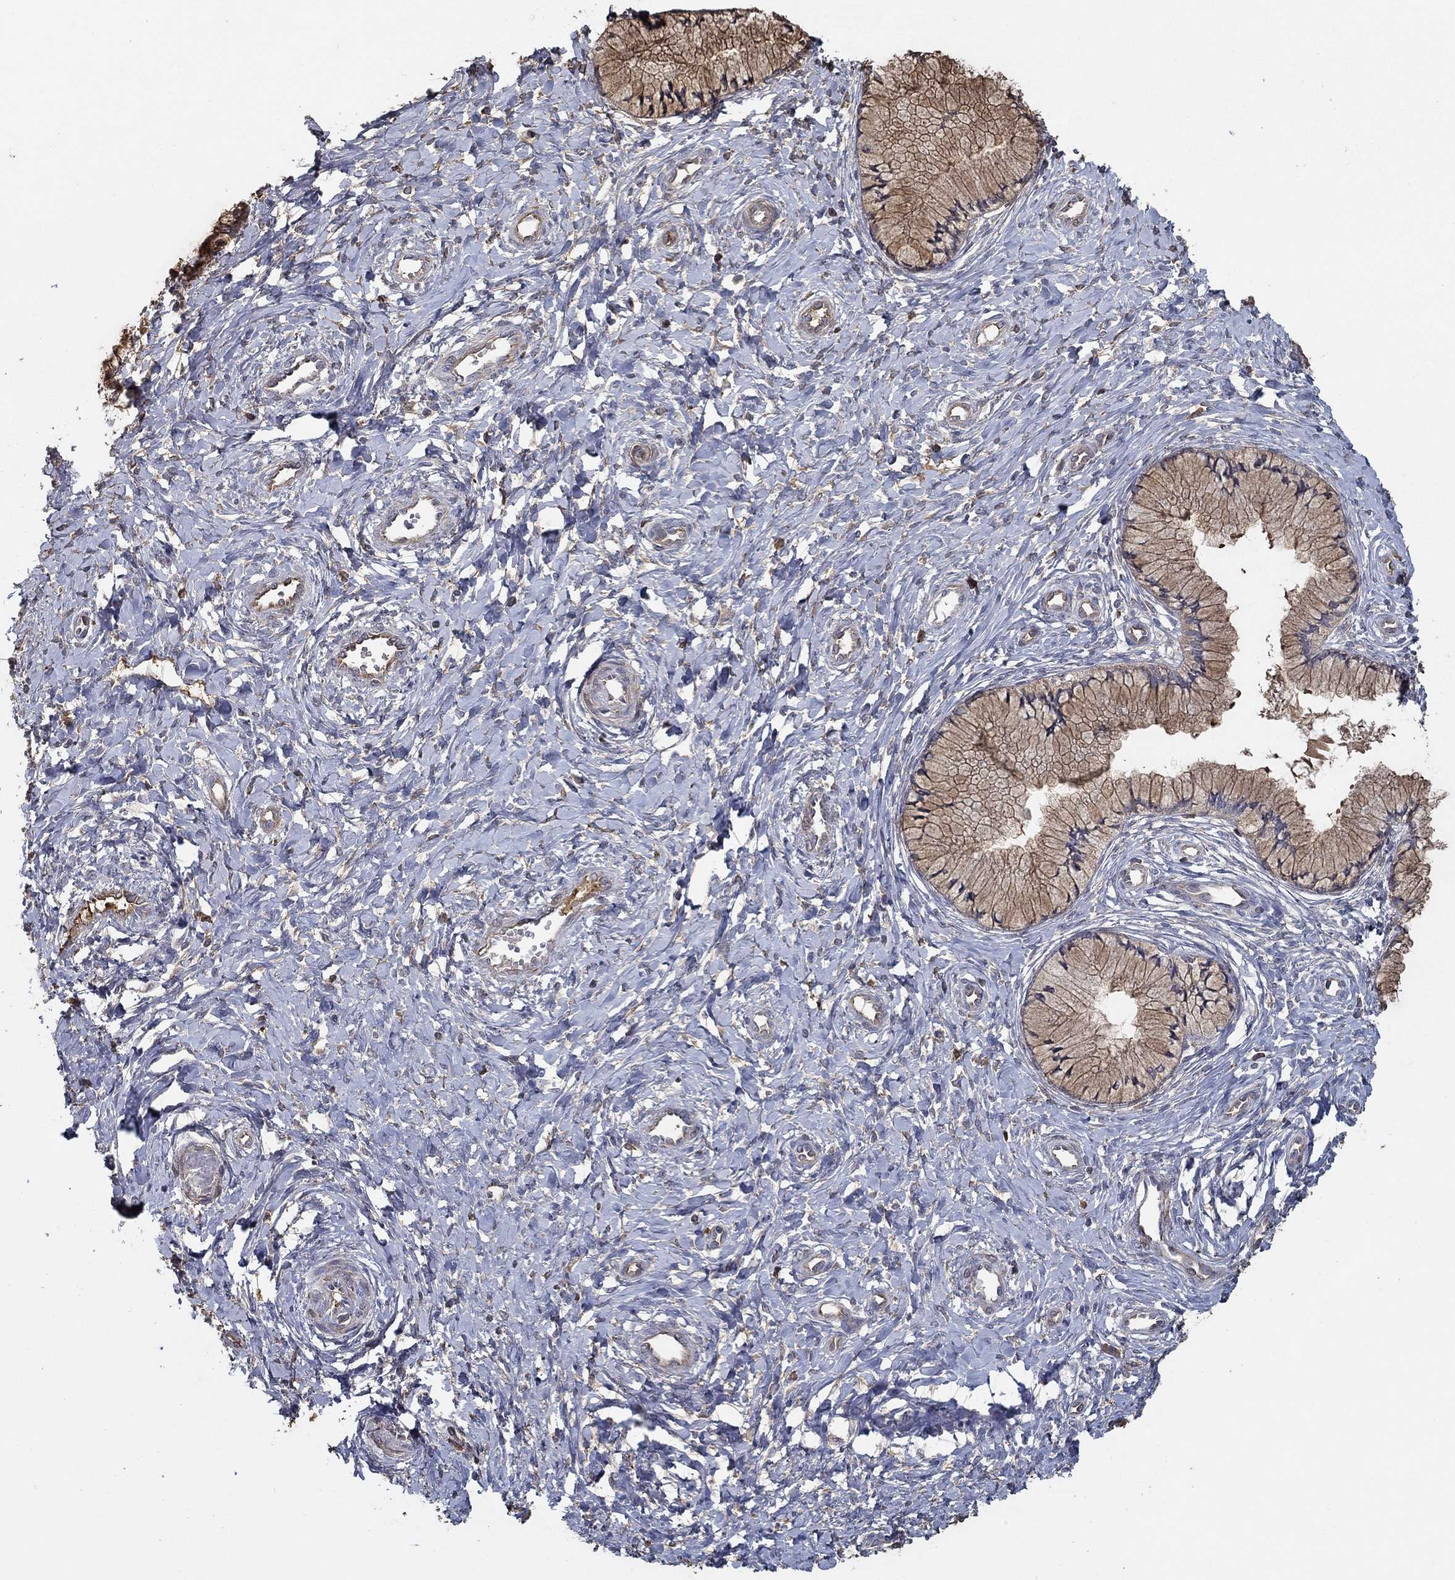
{"staining": {"intensity": "moderate", "quantity": ">75%", "location": "cytoplasmic/membranous"}, "tissue": "cervix", "cell_type": "Glandular cells", "image_type": "normal", "snomed": [{"axis": "morphology", "description": "Normal tissue, NOS"}, {"axis": "topography", "description": "Cervix"}], "caption": "Glandular cells exhibit medium levels of moderate cytoplasmic/membranous expression in about >75% of cells in benign cervix.", "gene": "IL10", "patient": {"sex": "female", "age": 37}}